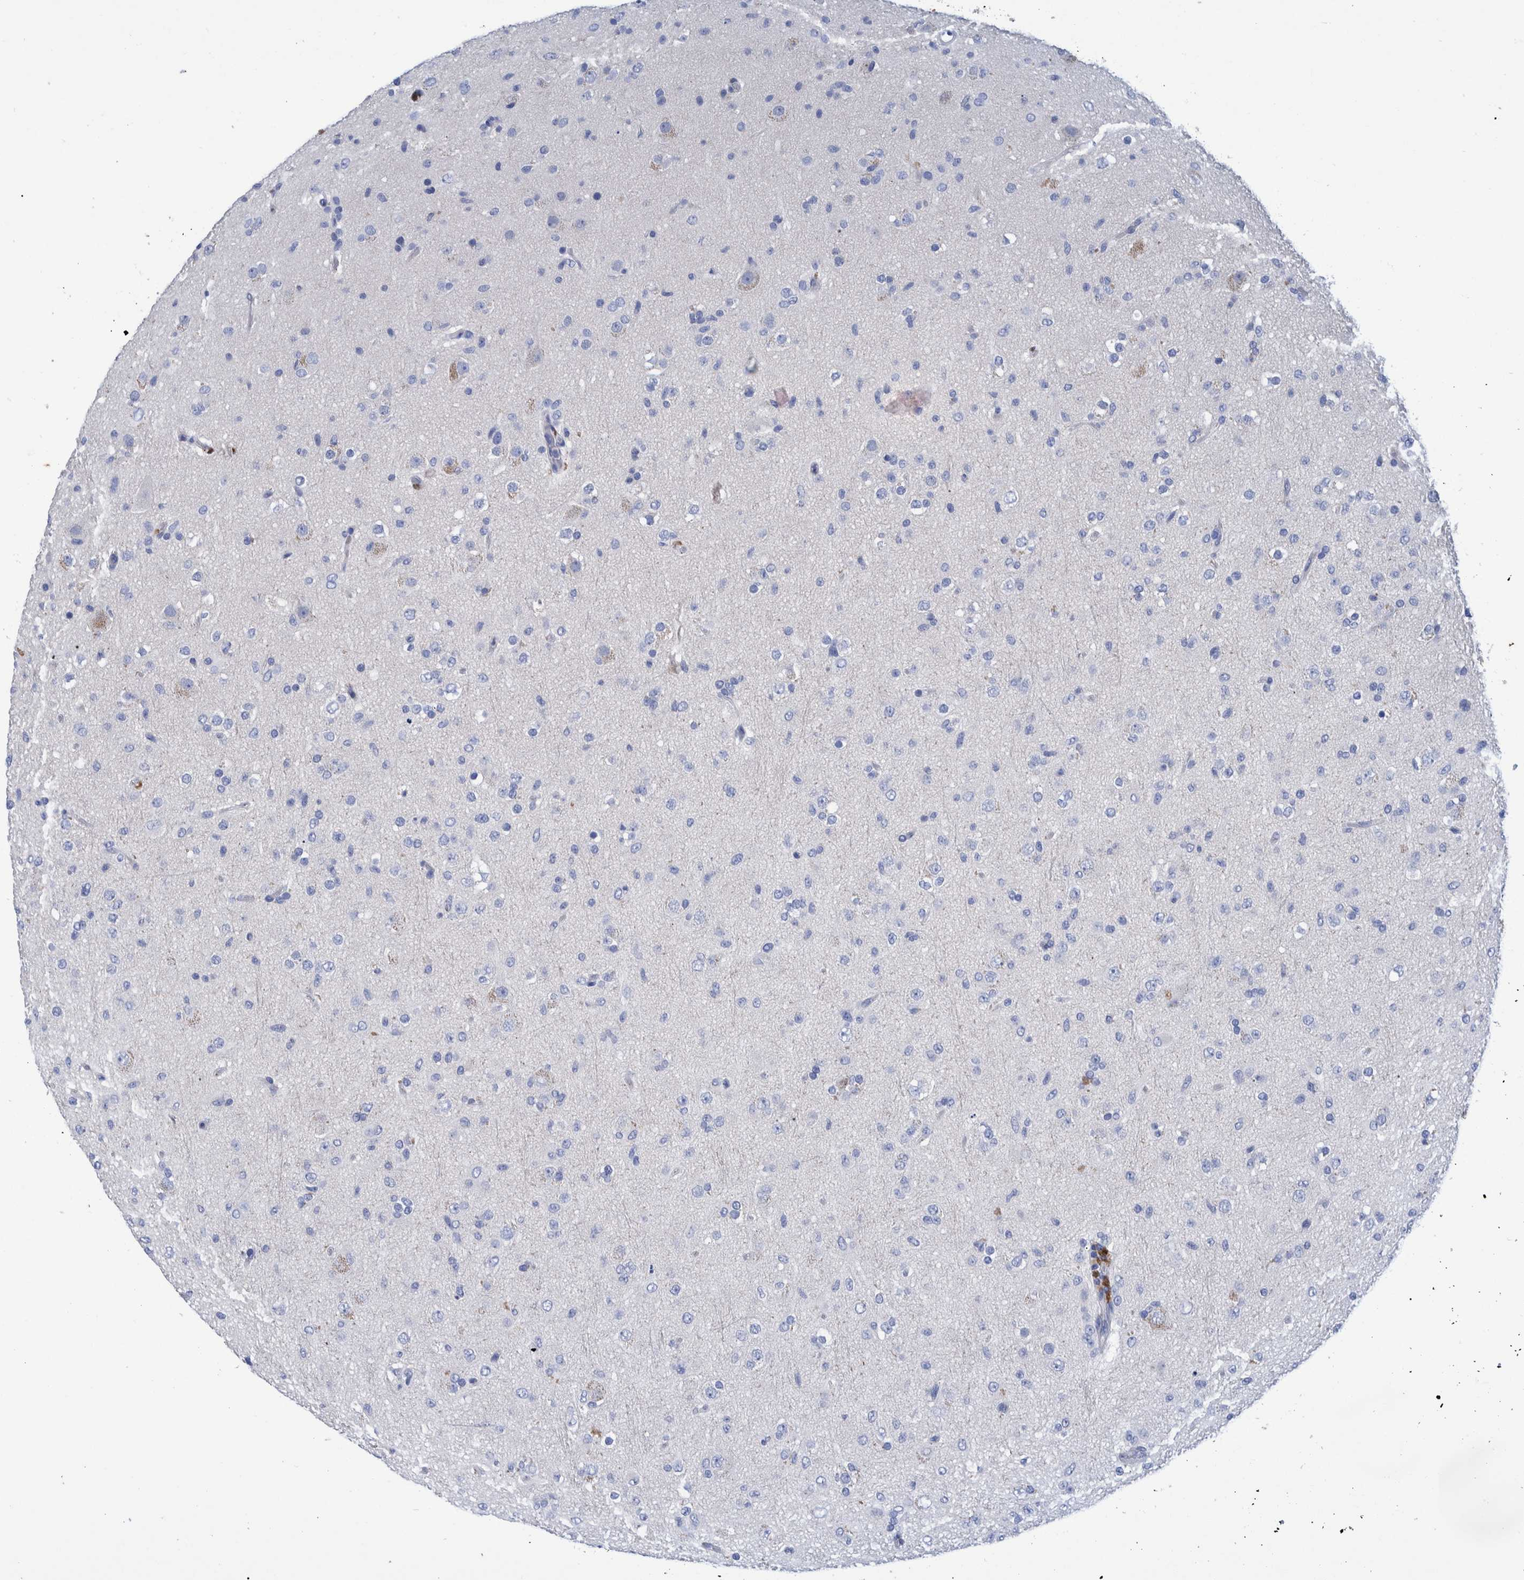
{"staining": {"intensity": "negative", "quantity": "none", "location": "none"}, "tissue": "glioma", "cell_type": "Tumor cells", "image_type": "cancer", "snomed": [{"axis": "morphology", "description": "Glioma, malignant, Low grade"}, {"axis": "topography", "description": "Brain"}], "caption": "Micrograph shows no significant protein expression in tumor cells of glioma.", "gene": "MKS1", "patient": {"sex": "male", "age": 65}}